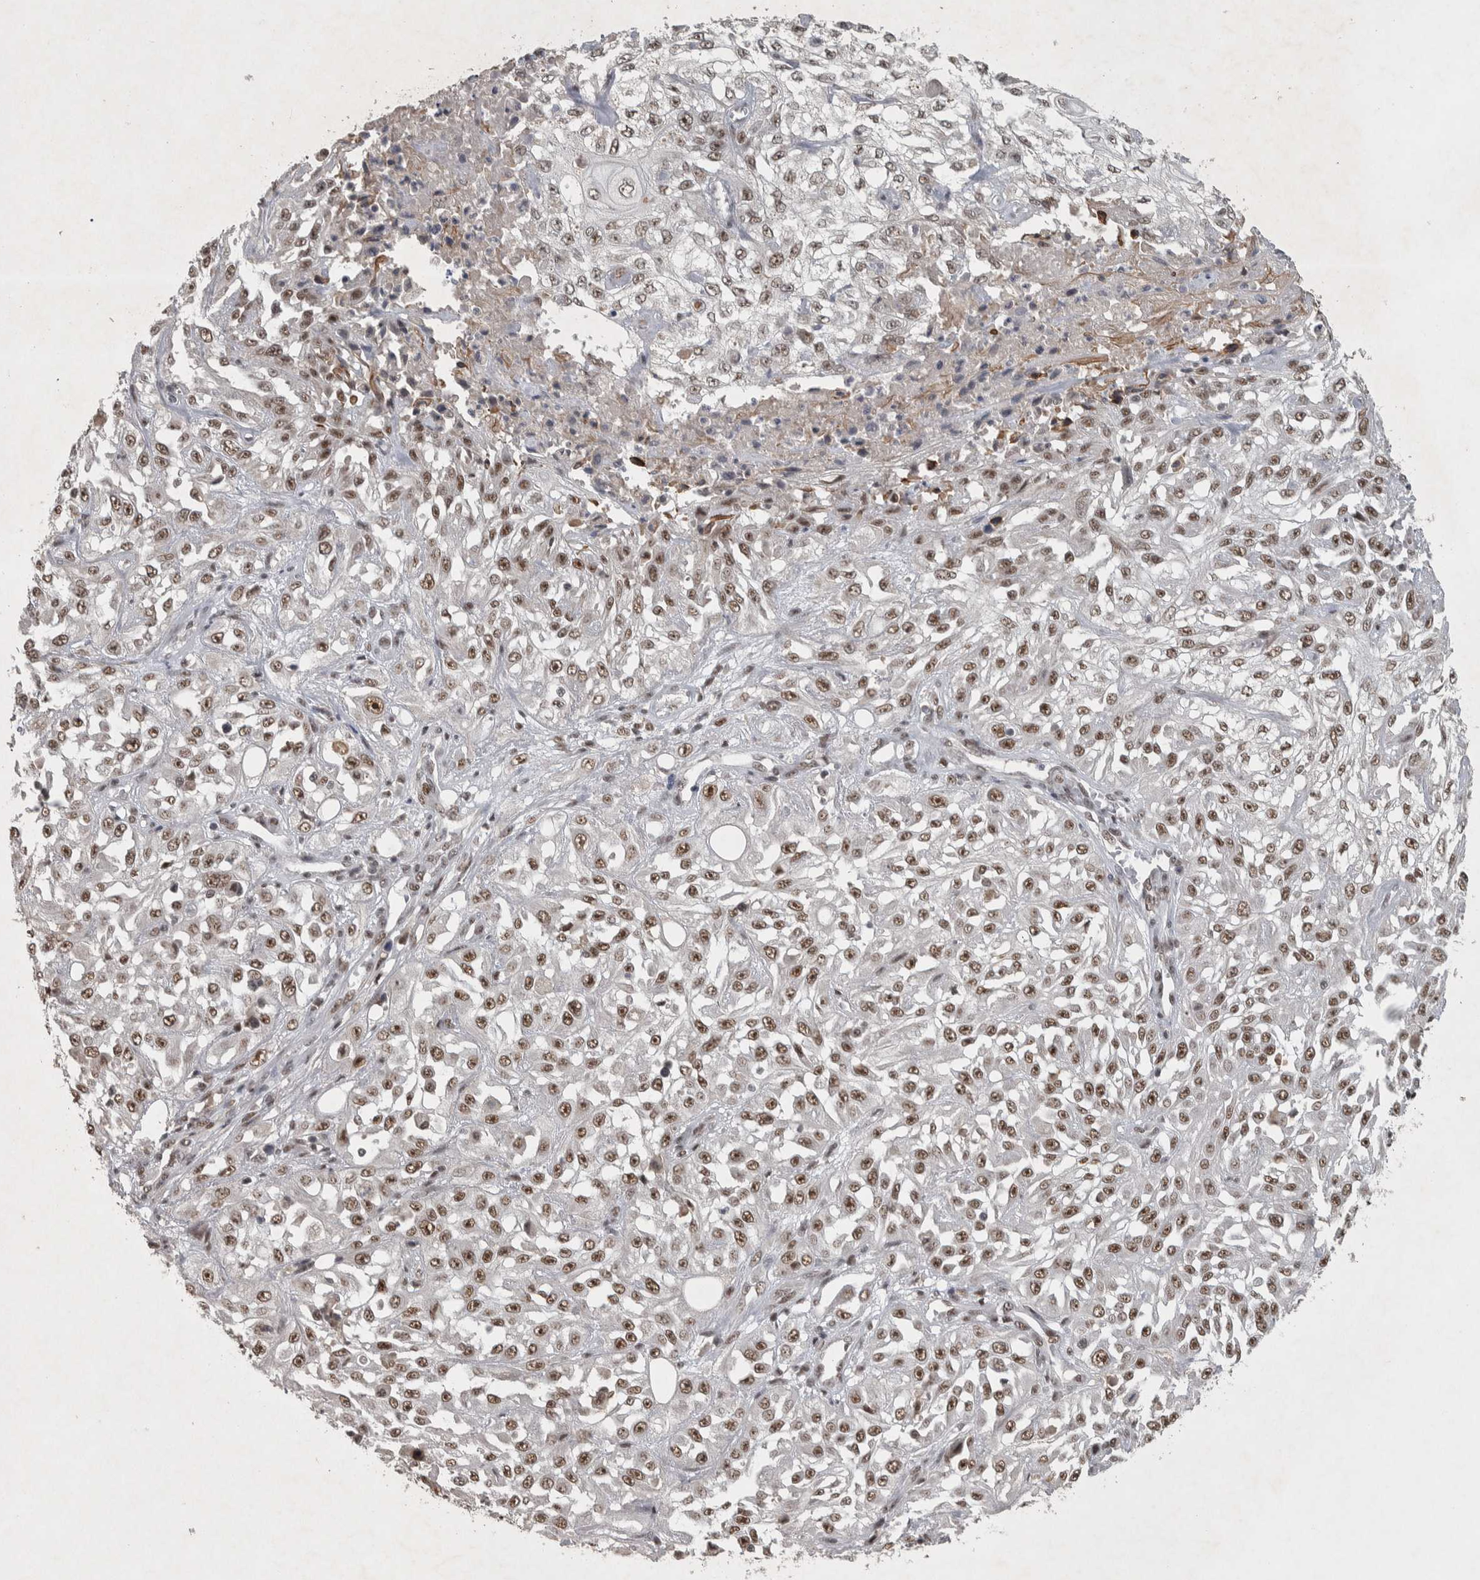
{"staining": {"intensity": "moderate", "quantity": ">75%", "location": "nuclear"}, "tissue": "skin cancer", "cell_type": "Tumor cells", "image_type": "cancer", "snomed": [{"axis": "morphology", "description": "Squamous cell carcinoma, NOS"}, {"axis": "morphology", "description": "Squamous cell carcinoma, metastatic, NOS"}, {"axis": "topography", "description": "Skin"}, {"axis": "topography", "description": "Lymph node"}], "caption": "Approximately >75% of tumor cells in human metastatic squamous cell carcinoma (skin) show moderate nuclear protein staining as visualized by brown immunohistochemical staining.", "gene": "DDX42", "patient": {"sex": "male", "age": 75}}